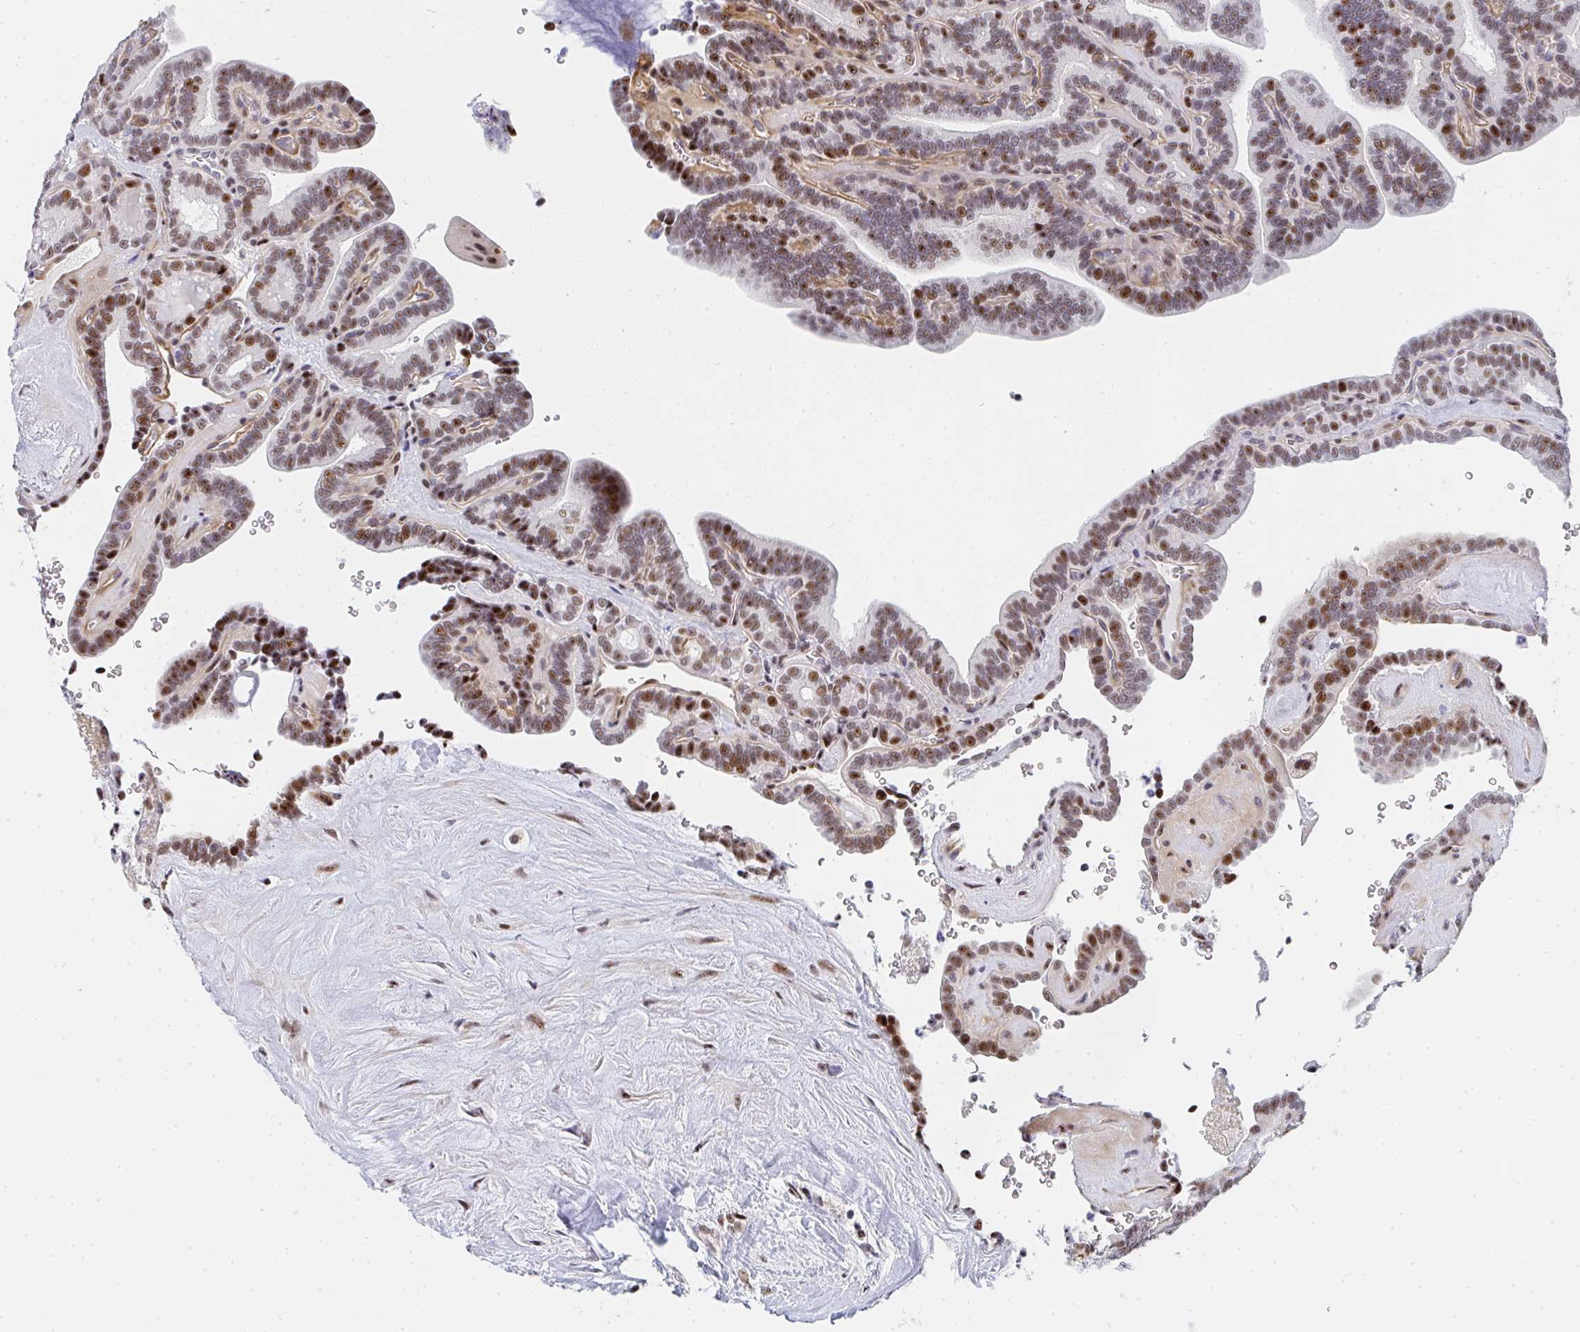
{"staining": {"intensity": "moderate", "quantity": ">75%", "location": "nuclear"}, "tissue": "thyroid cancer", "cell_type": "Tumor cells", "image_type": "cancer", "snomed": [{"axis": "morphology", "description": "Papillary adenocarcinoma, NOS"}, {"axis": "topography", "description": "Thyroid gland"}], "caption": "This is an image of immunohistochemistry staining of thyroid cancer, which shows moderate expression in the nuclear of tumor cells.", "gene": "ZIC3", "patient": {"sex": "female", "age": 21}}